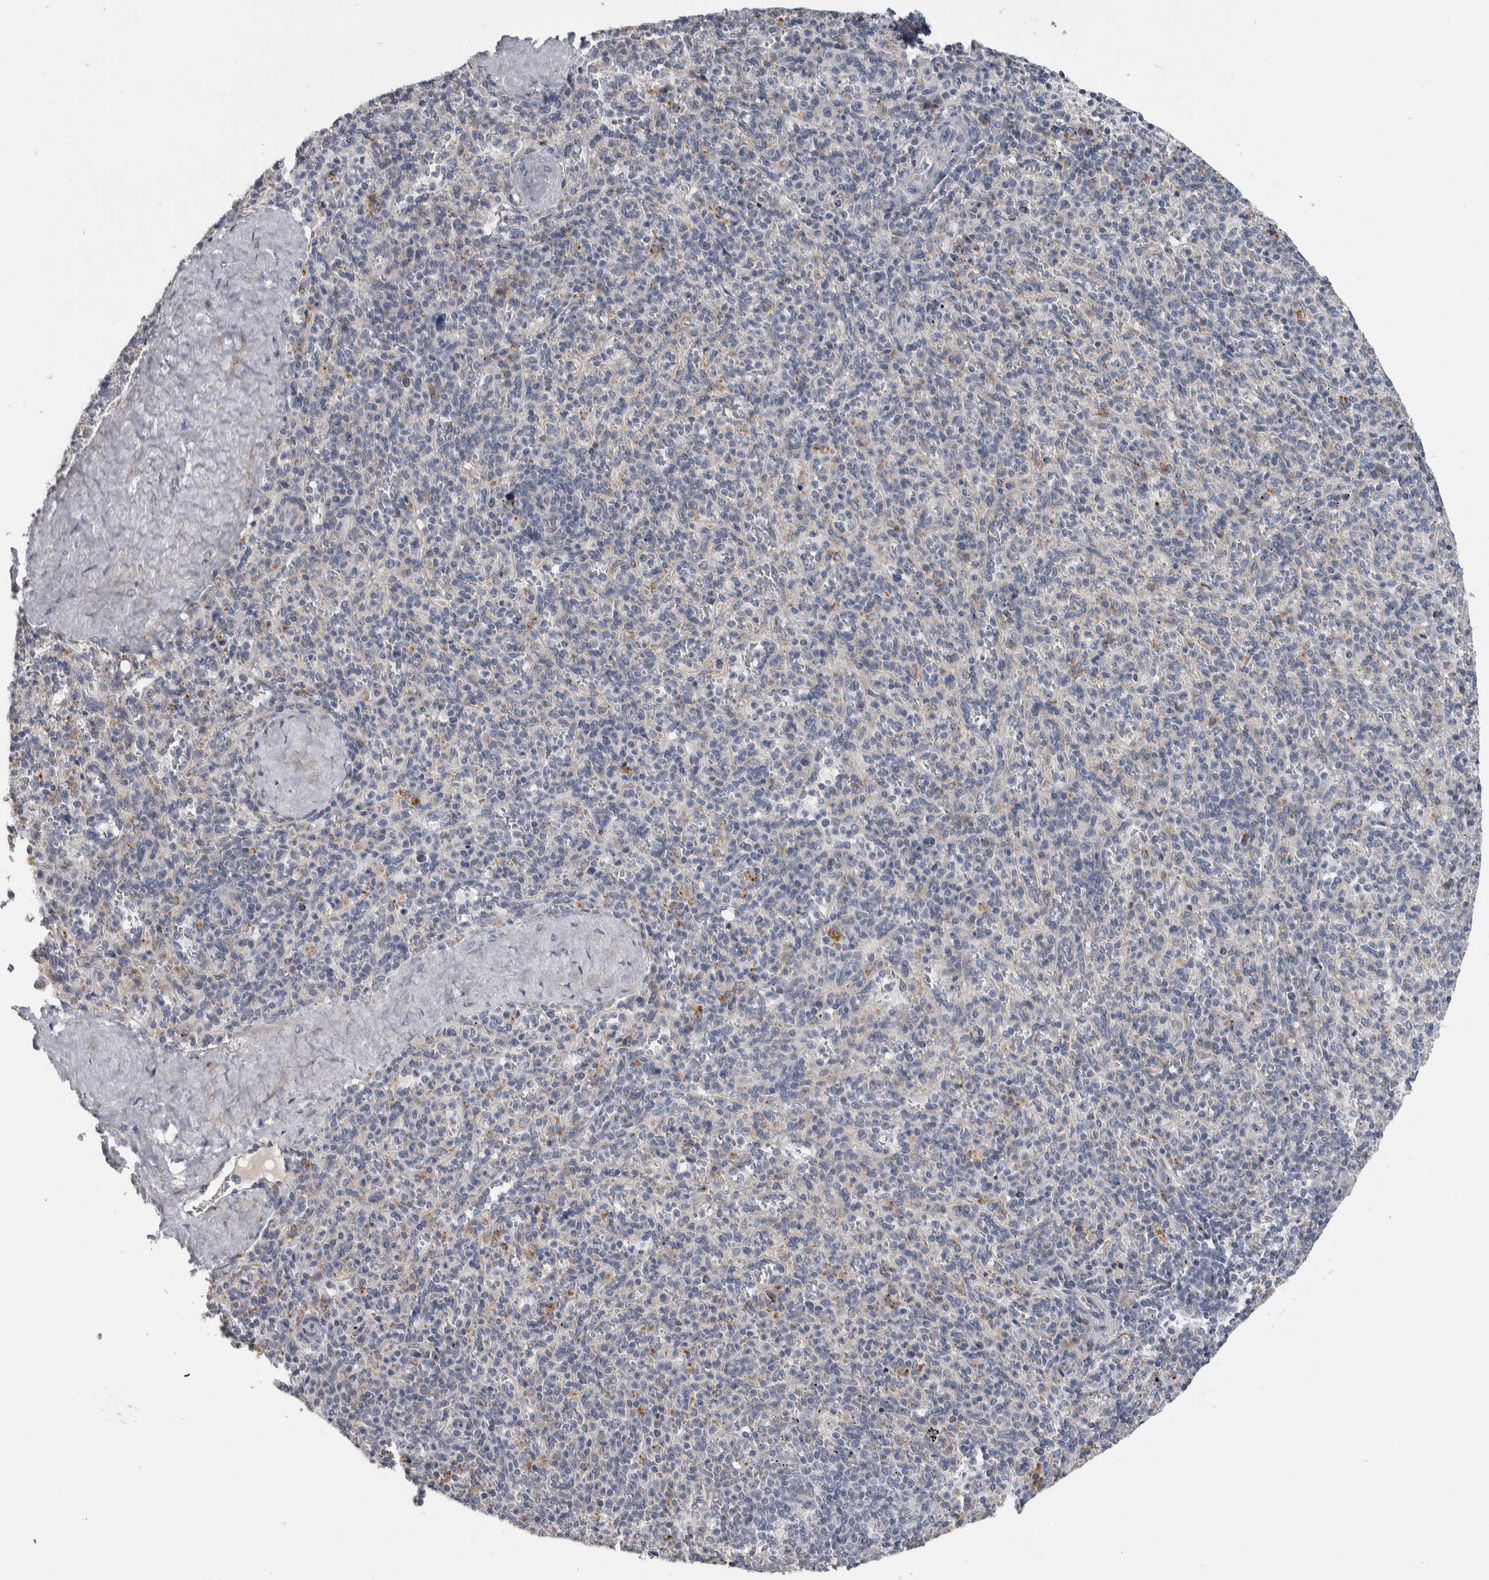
{"staining": {"intensity": "weak", "quantity": "<25%", "location": "cytoplasmic/membranous"}, "tissue": "spleen", "cell_type": "Cells in red pulp", "image_type": "normal", "snomed": [{"axis": "morphology", "description": "Normal tissue, NOS"}, {"axis": "topography", "description": "Spleen"}], "caption": "Protein analysis of benign spleen shows no significant expression in cells in red pulp. (DAB (3,3'-diaminobenzidine) immunohistochemistry, high magnification).", "gene": "FAM83G", "patient": {"sex": "male", "age": 36}}